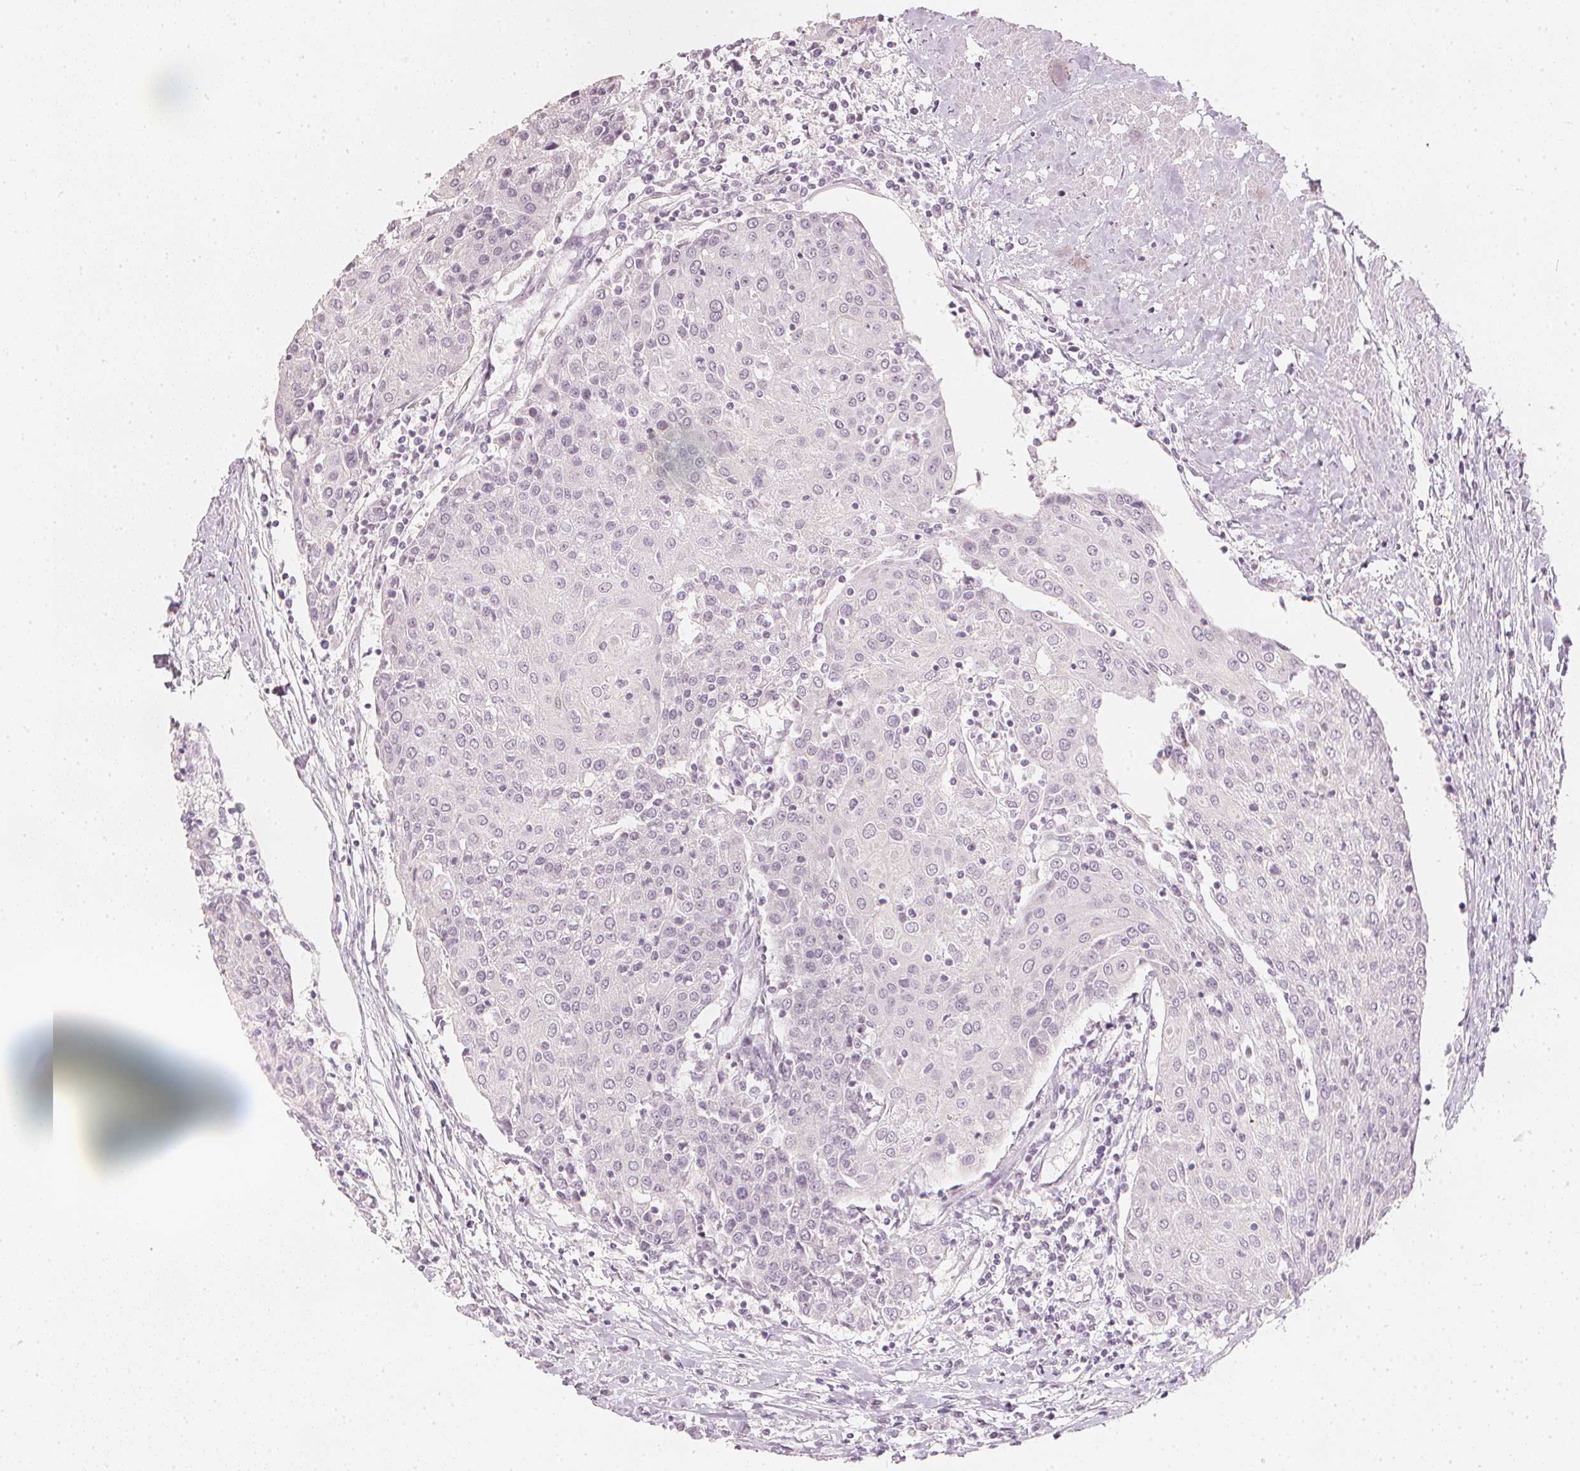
{"staining": {"intensity": "negative", "quantity": "none", "location": "none"}, "tissue": "urothelial cancer", "cell_type": "Tumor cells", "image_type": "cancer", "snomed": [{"axis": "morphology", "description": "Urothelial carcinoma, High grade"}, {"axis": "topography", "description": "Urinary bladder"}], "caption": "IHC of urothelial carcinoma (high-grade) shows no expression in tumor cells.", "gene": "CALB1", "patient": {"sex": "female", "age": 85}}